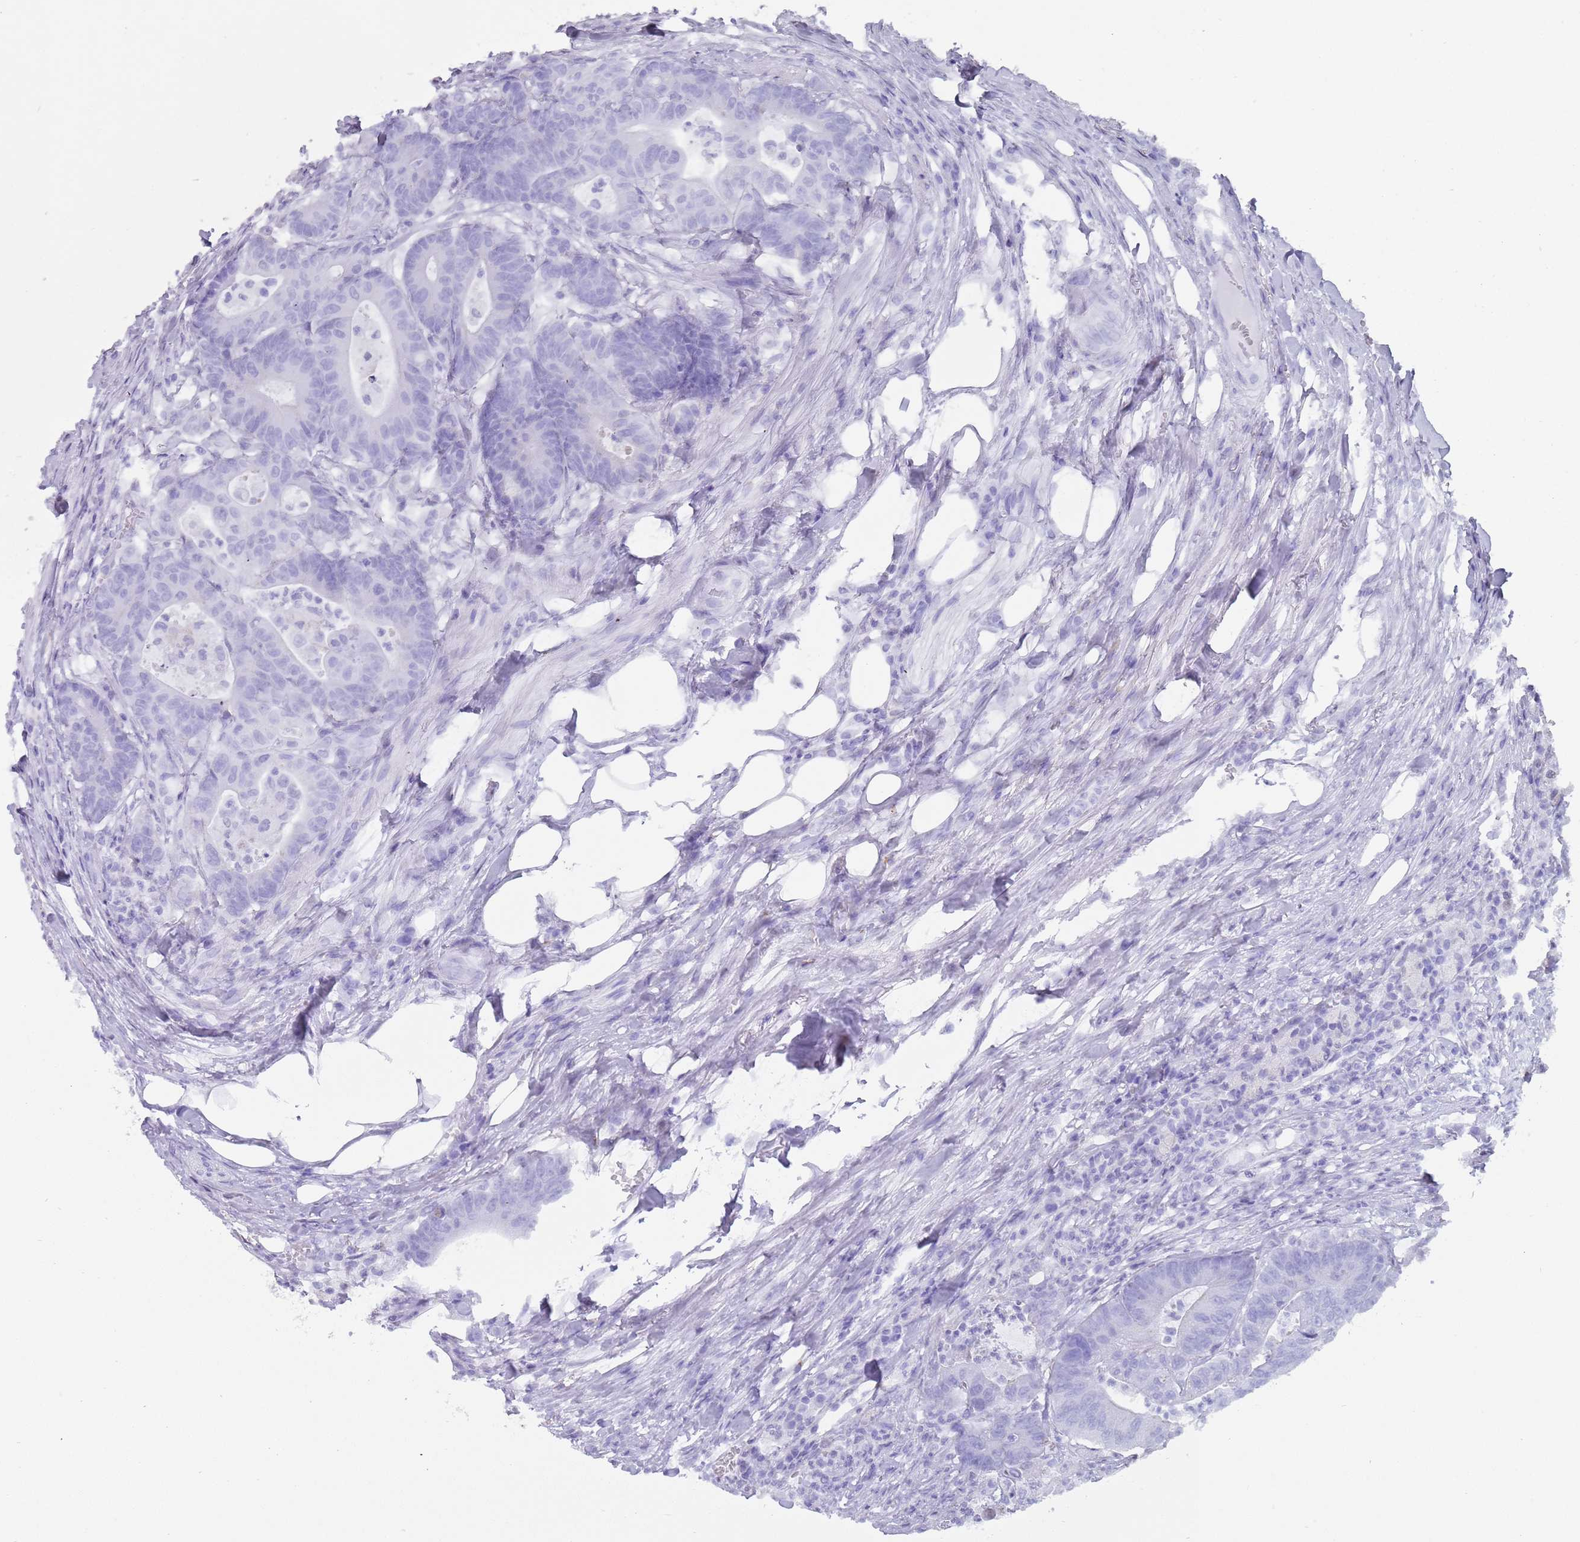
{"staining": {"intensity": "negative", "quantity": "none", "location": "none"}, "tissue": "colorectal cancer", "cell_type": "Tumor cells", "image_type": "cancer", "snomed": [{"axis": "morphology", "description": "Adenocarcinoma, NOS"}, {"axis": "topography", "description": "Colon"}], "caption": "This is an immunohistochemistry micrograph of colorectal adenocarcinoma. There is no staining in tumor cells.", "gene": "HDAC8", "patient": {"sex": "female", "age": 84}}